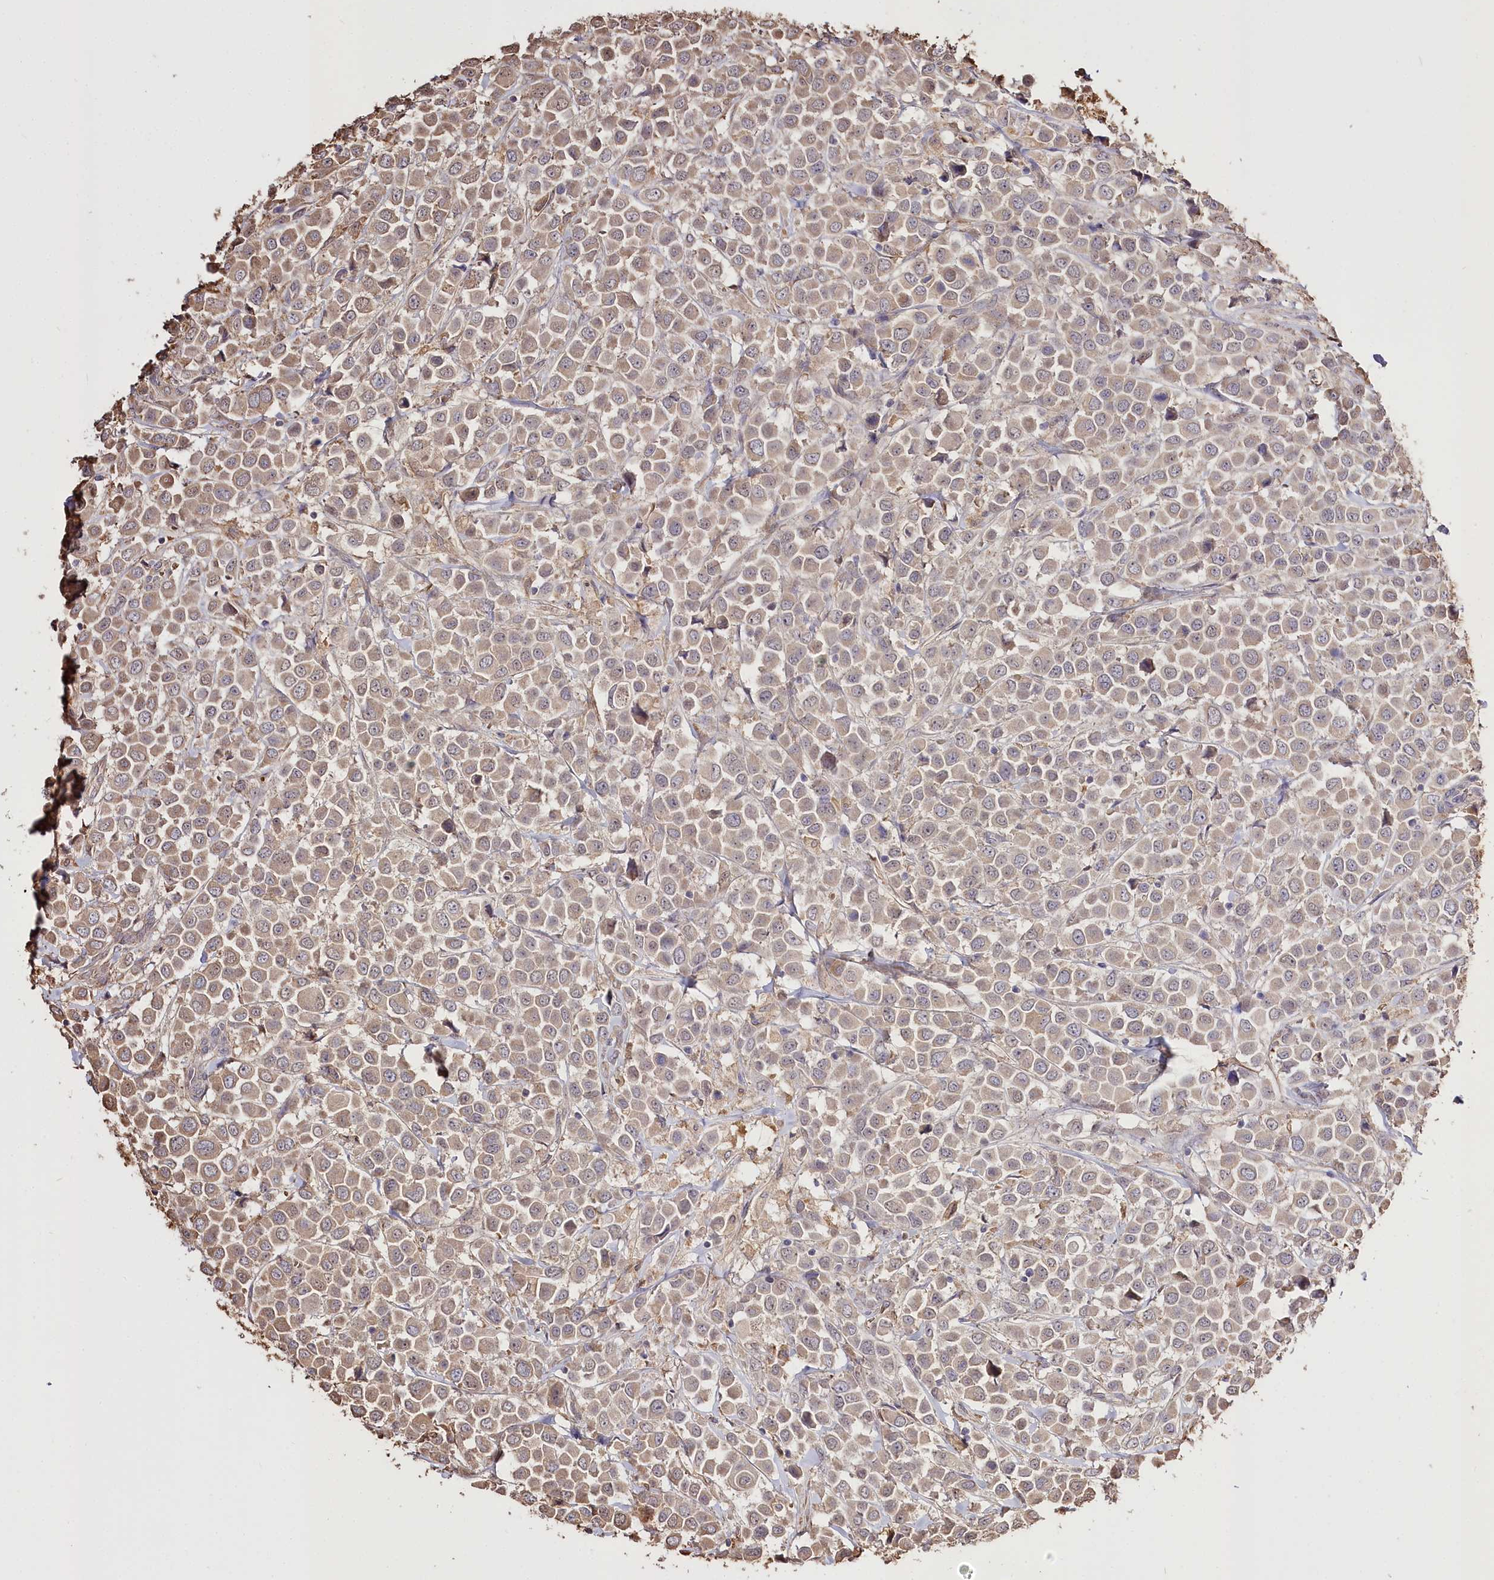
{"staining": {"intensity": "weak", "quantity": ">75%", "location": "cytoplasmic/membranous"}, "tissue": "breast cancer", "cell_type": "Tumor cells", "image_type": "cancer", "snomed": [{"axis": "morphology", "description": "Duct carcinoma"}, {"axis": "topography", "description": "Breast"}], "caption": "This is an image of immunohistochemistry staining of breast cancer (invasive ductal carcinoma), which shows weak positivity in the cytoplasmic/membranous of tumor cells.", "gene": "R3HDM2", "patient": {"sex": "female", "age": 61}}